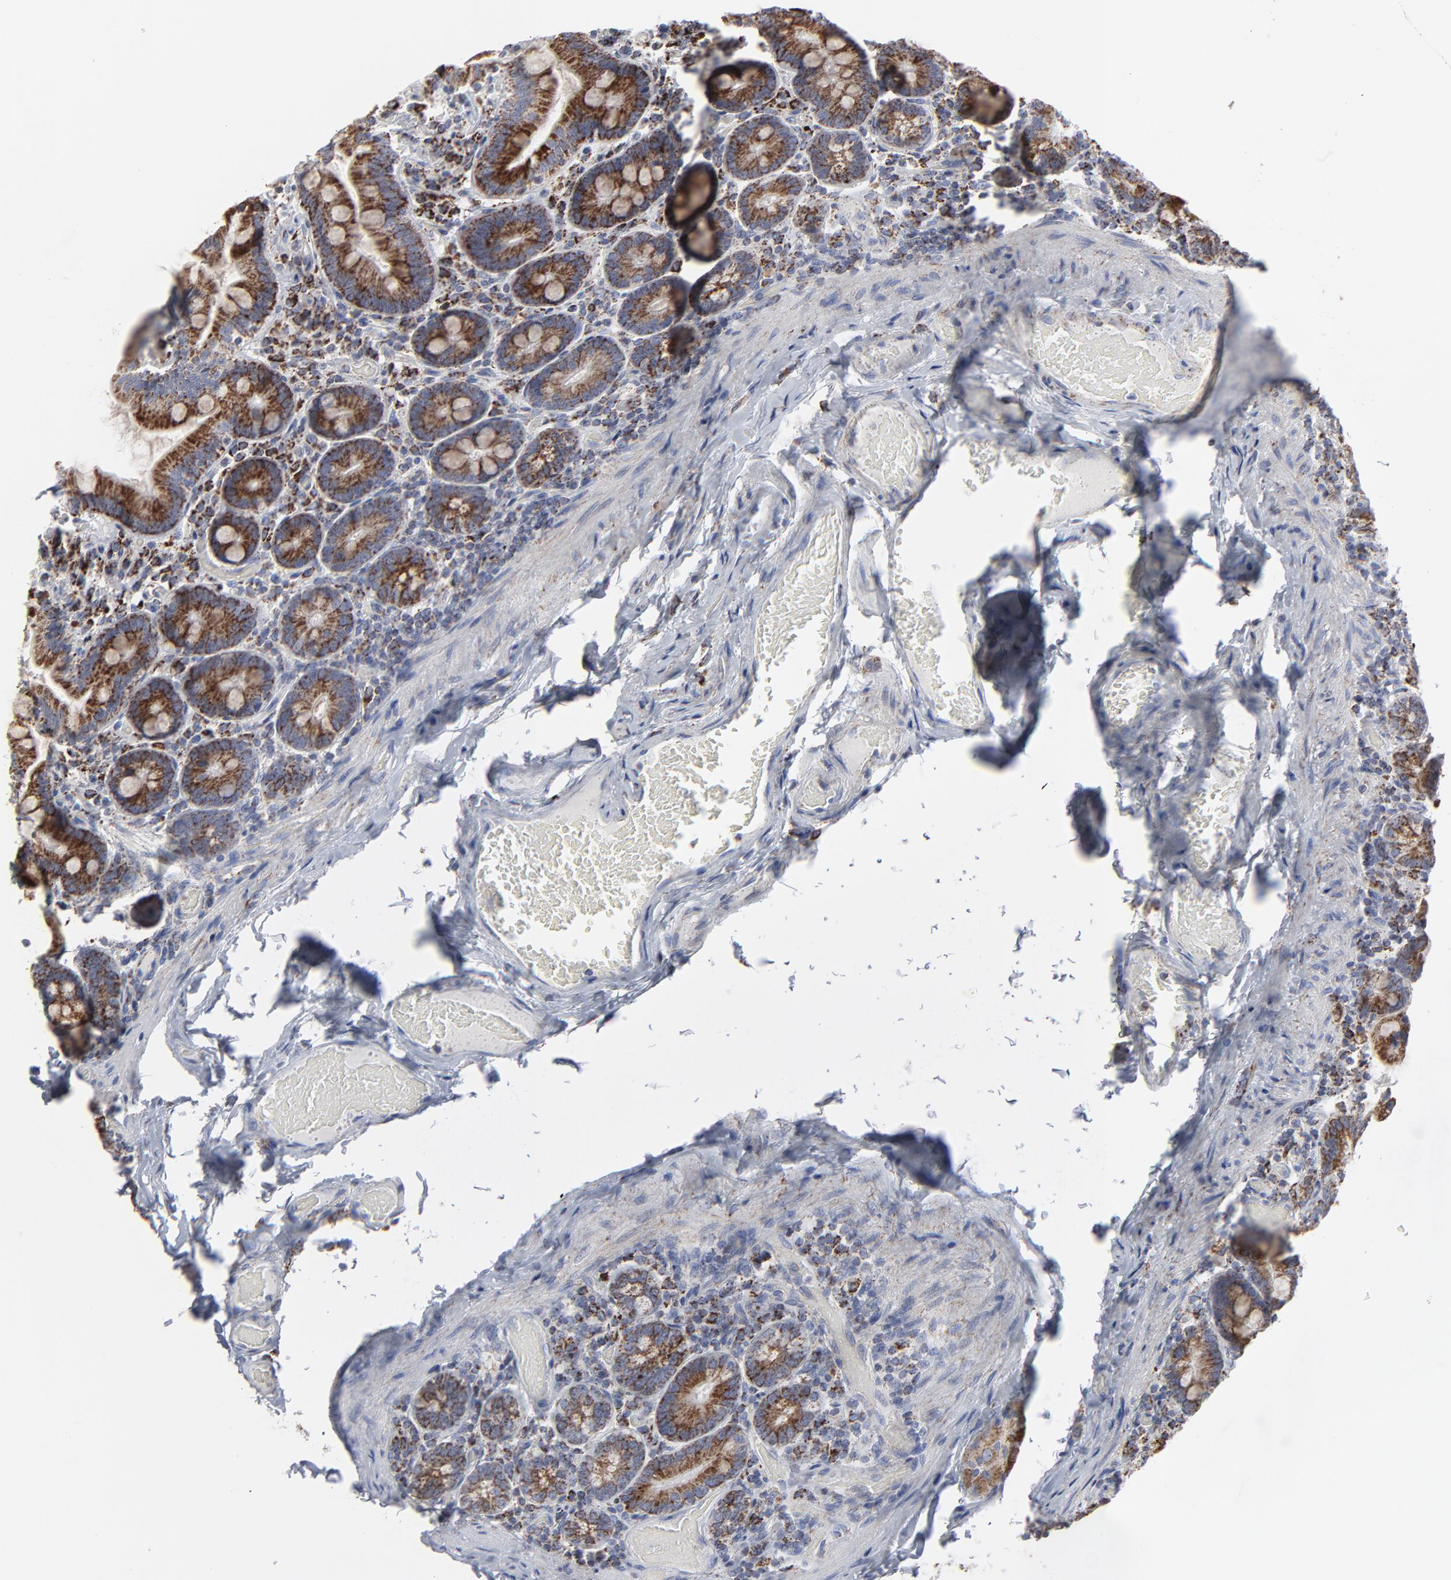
{"staining": {"intensity": "moderate", "quantity": ">75%", "location": "cytoplasmic/membranous"}, "tissue": "duodenum", "cell_type": "Glandular cells", "image_type": "normal", "snomed": [{"axis": "morphology", "description": "Normal tissue, NOS"}, {"axis": "topography", "description": "Duodenum"}], "caption": "Human duodenum stained for a protein (brown) displays moderate cytoplasmic/membranous positive expression in approximately >75% of glandular cells.", "gene": "TXNRD2", "patient": {"sex": "male", "age": 66}}